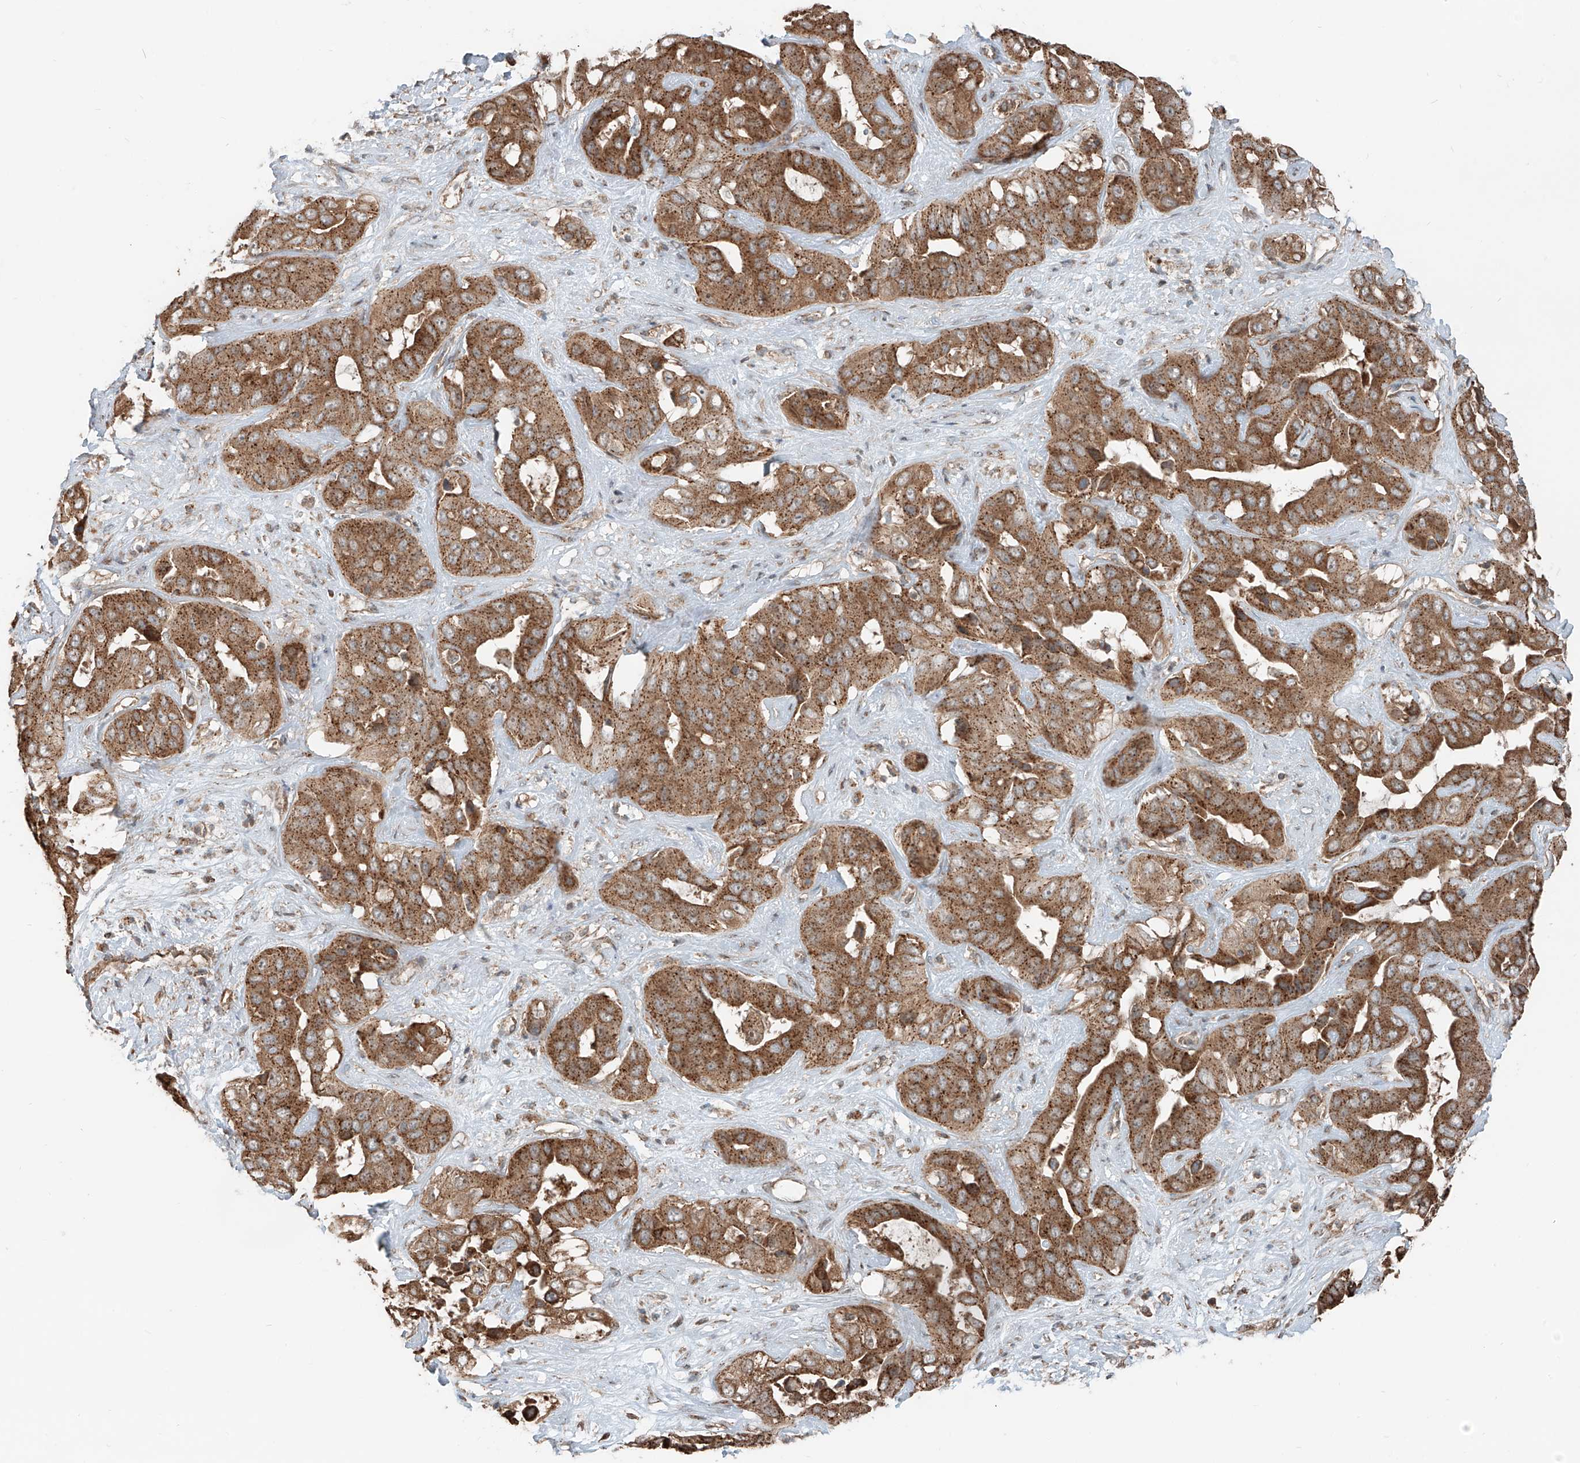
{"staining": {"intensity": "strong", "quantity": ">75%", "location": "cytoplasmic/membranous"}, "tissue": "liver cancer", "cell_type": "Tumor cells", "image_type": "cancer", "snomed": [{"axis": "morphology", "description": "Cholangiocarcinoma"}, {"axis": "topography", "description": "Liver"}], "caption": "Brown immunohistochemical staining in human cholangiocarcinoma (liver) exhibits strong cytoplasmic/membranous positivity in about >75% of tumor cells. (IHC, brightfield microscopy, high magnification).", "gene": "CEP162", "patient": {"sex": "female", "age": 52}}